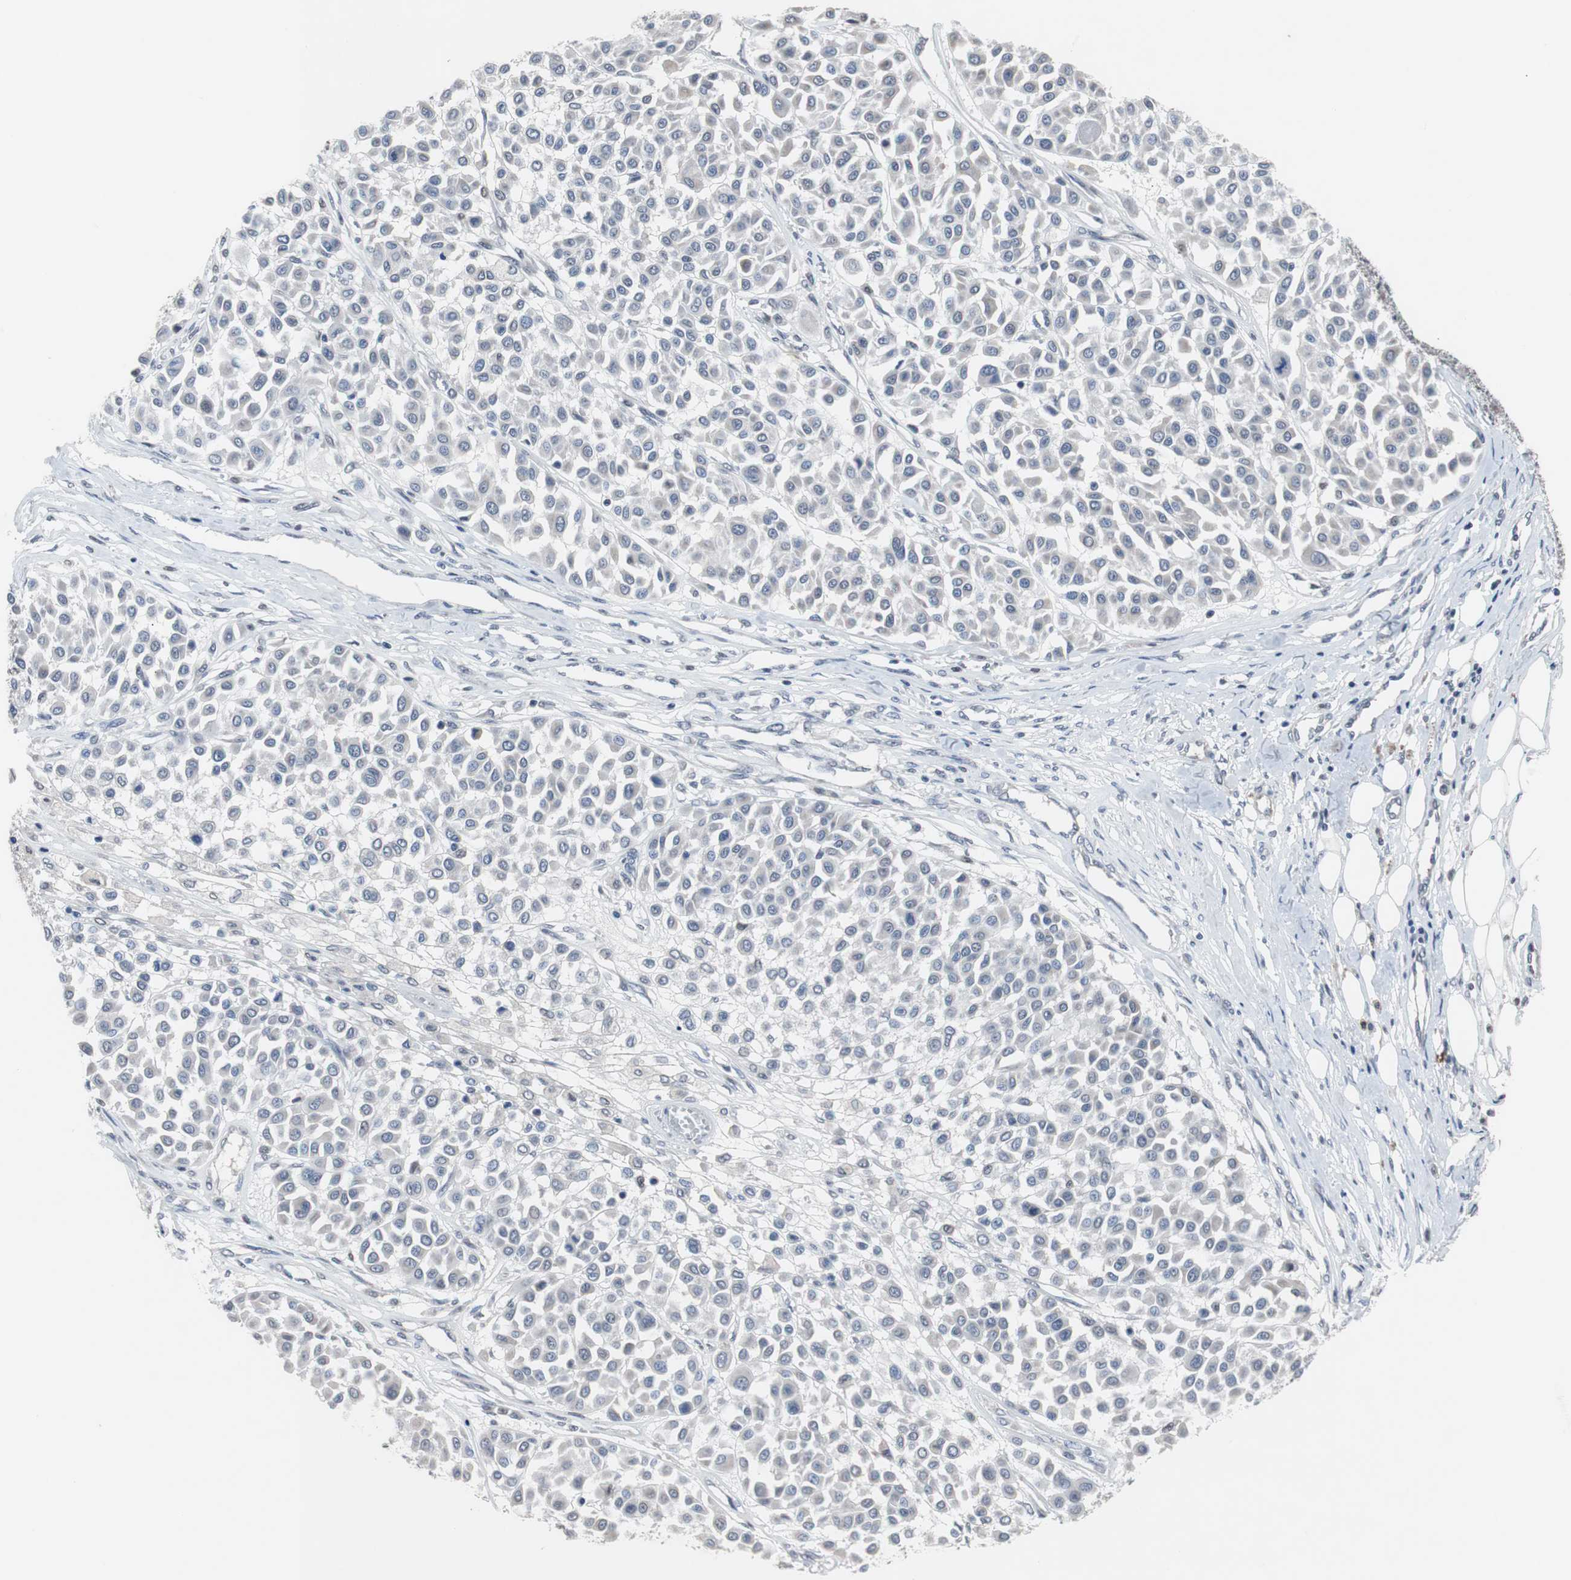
{"staining": {"intensity": "negative", "quantity": "none", "location": "none"}, "tissue": "melanoma", "cell_type": "Tumor cells", "image_type": "cancer", "snomed": [{"axis": "morphology", "description": "Malignant melanoma, Metastatic site"}, {"axis": "topography", "description": "Soft tissue"}], "caption": "This image is of melanoma stained with immunohistochemistry to label a protein in brown with the nuclei are counter-stained blue. There is no expression in tumor cells.", "gene": "RBM47", "patient": {"sex": "male", "age": 41}}